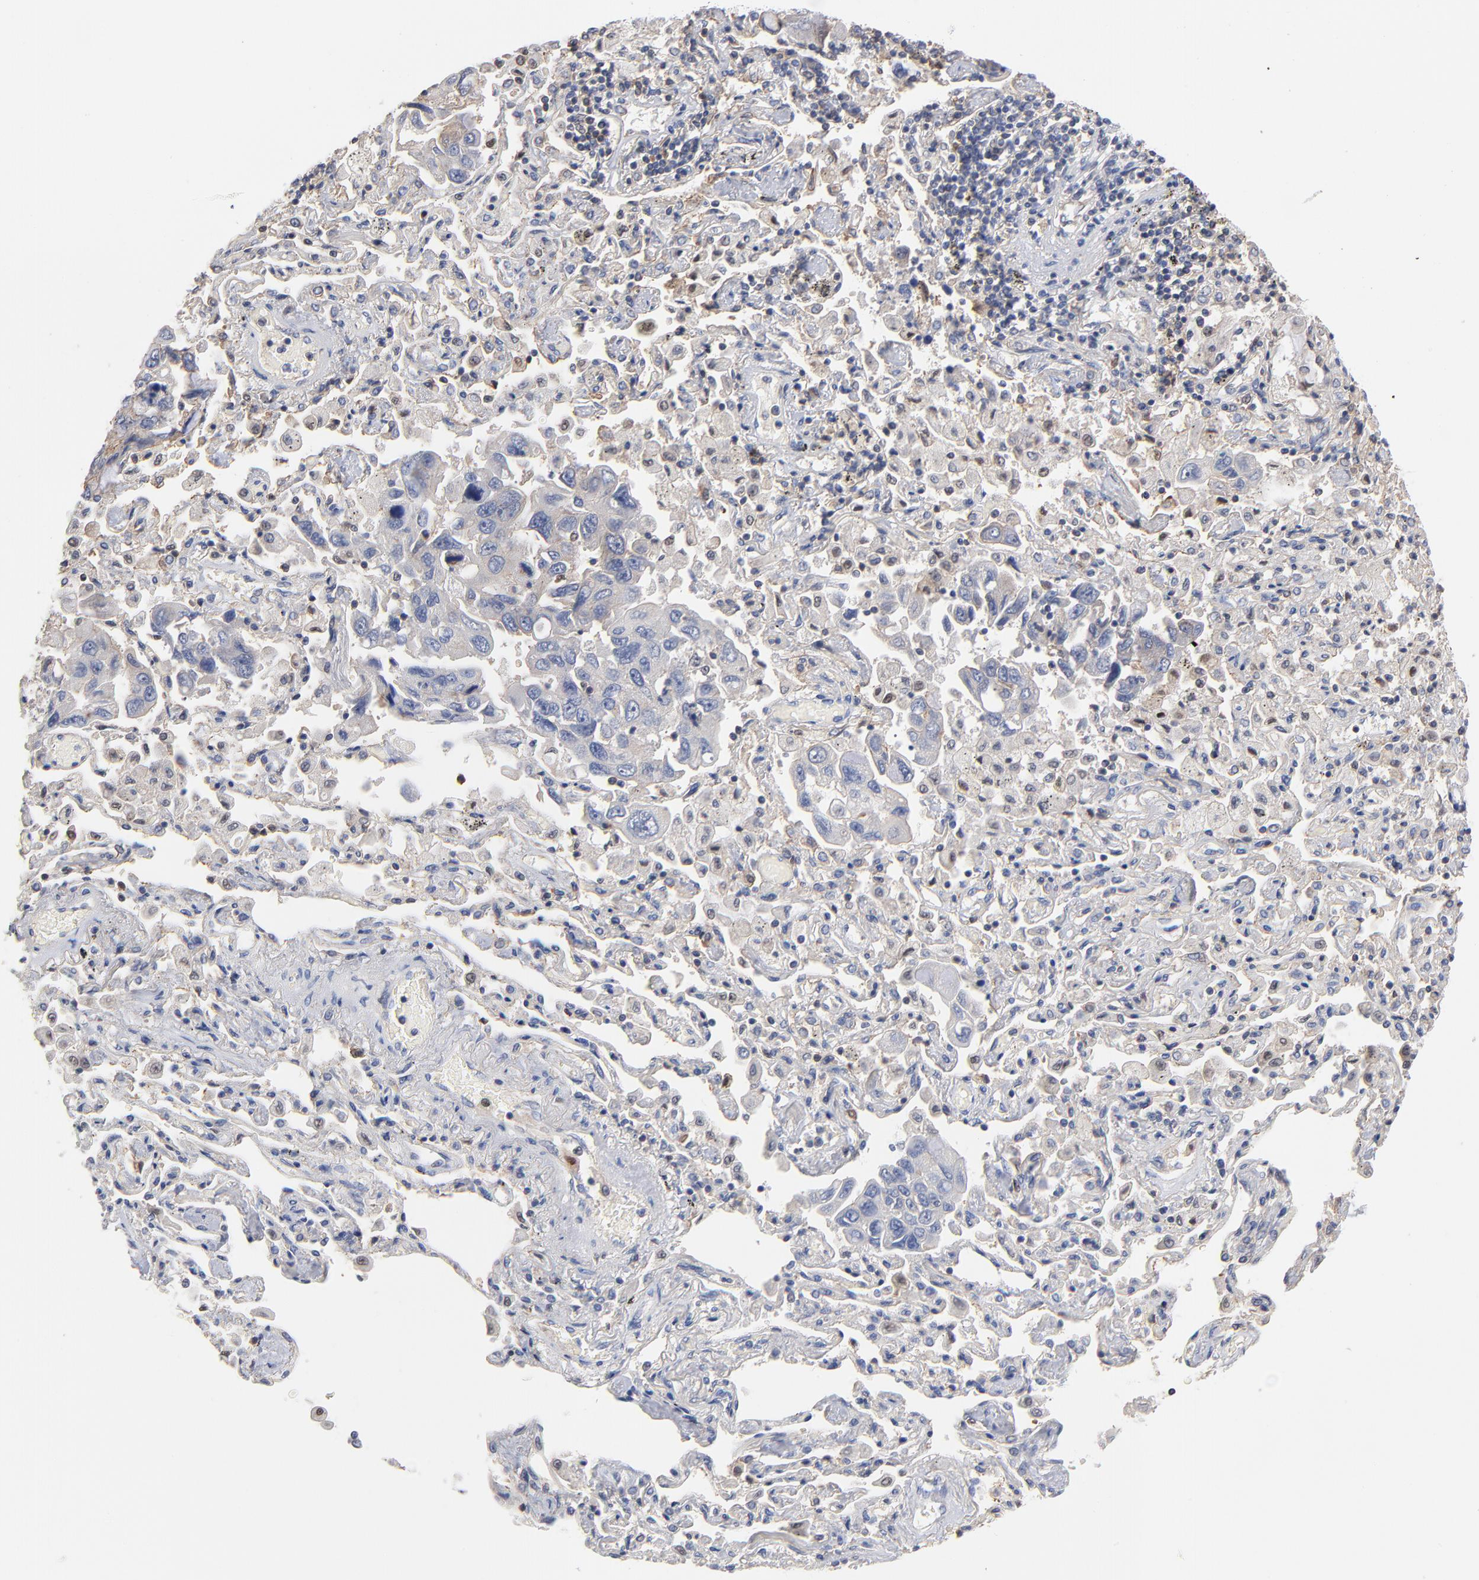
{"staining": {"intensity": "negative", "quantity": "none", "location": "none"}, "tissue": "lung cancer", "cell_type": "Tumor cells", "image_type": "cancer", "snomed": [{"axis": "morphology", "description": "Adenocarcinoma, NOS"}, {"axis": "topography", "description": "Lung"}], "caption": "Image shows no significant protein staining in tumor cells of adenocarcinoma (lung). (DAB (3,3'-diaminobenzidine) immunohistochemistry (IHC) with hematoxylin counter stain).", "gene": "ARHGEF6", "patient": {"sex": "male", "age": 64}}